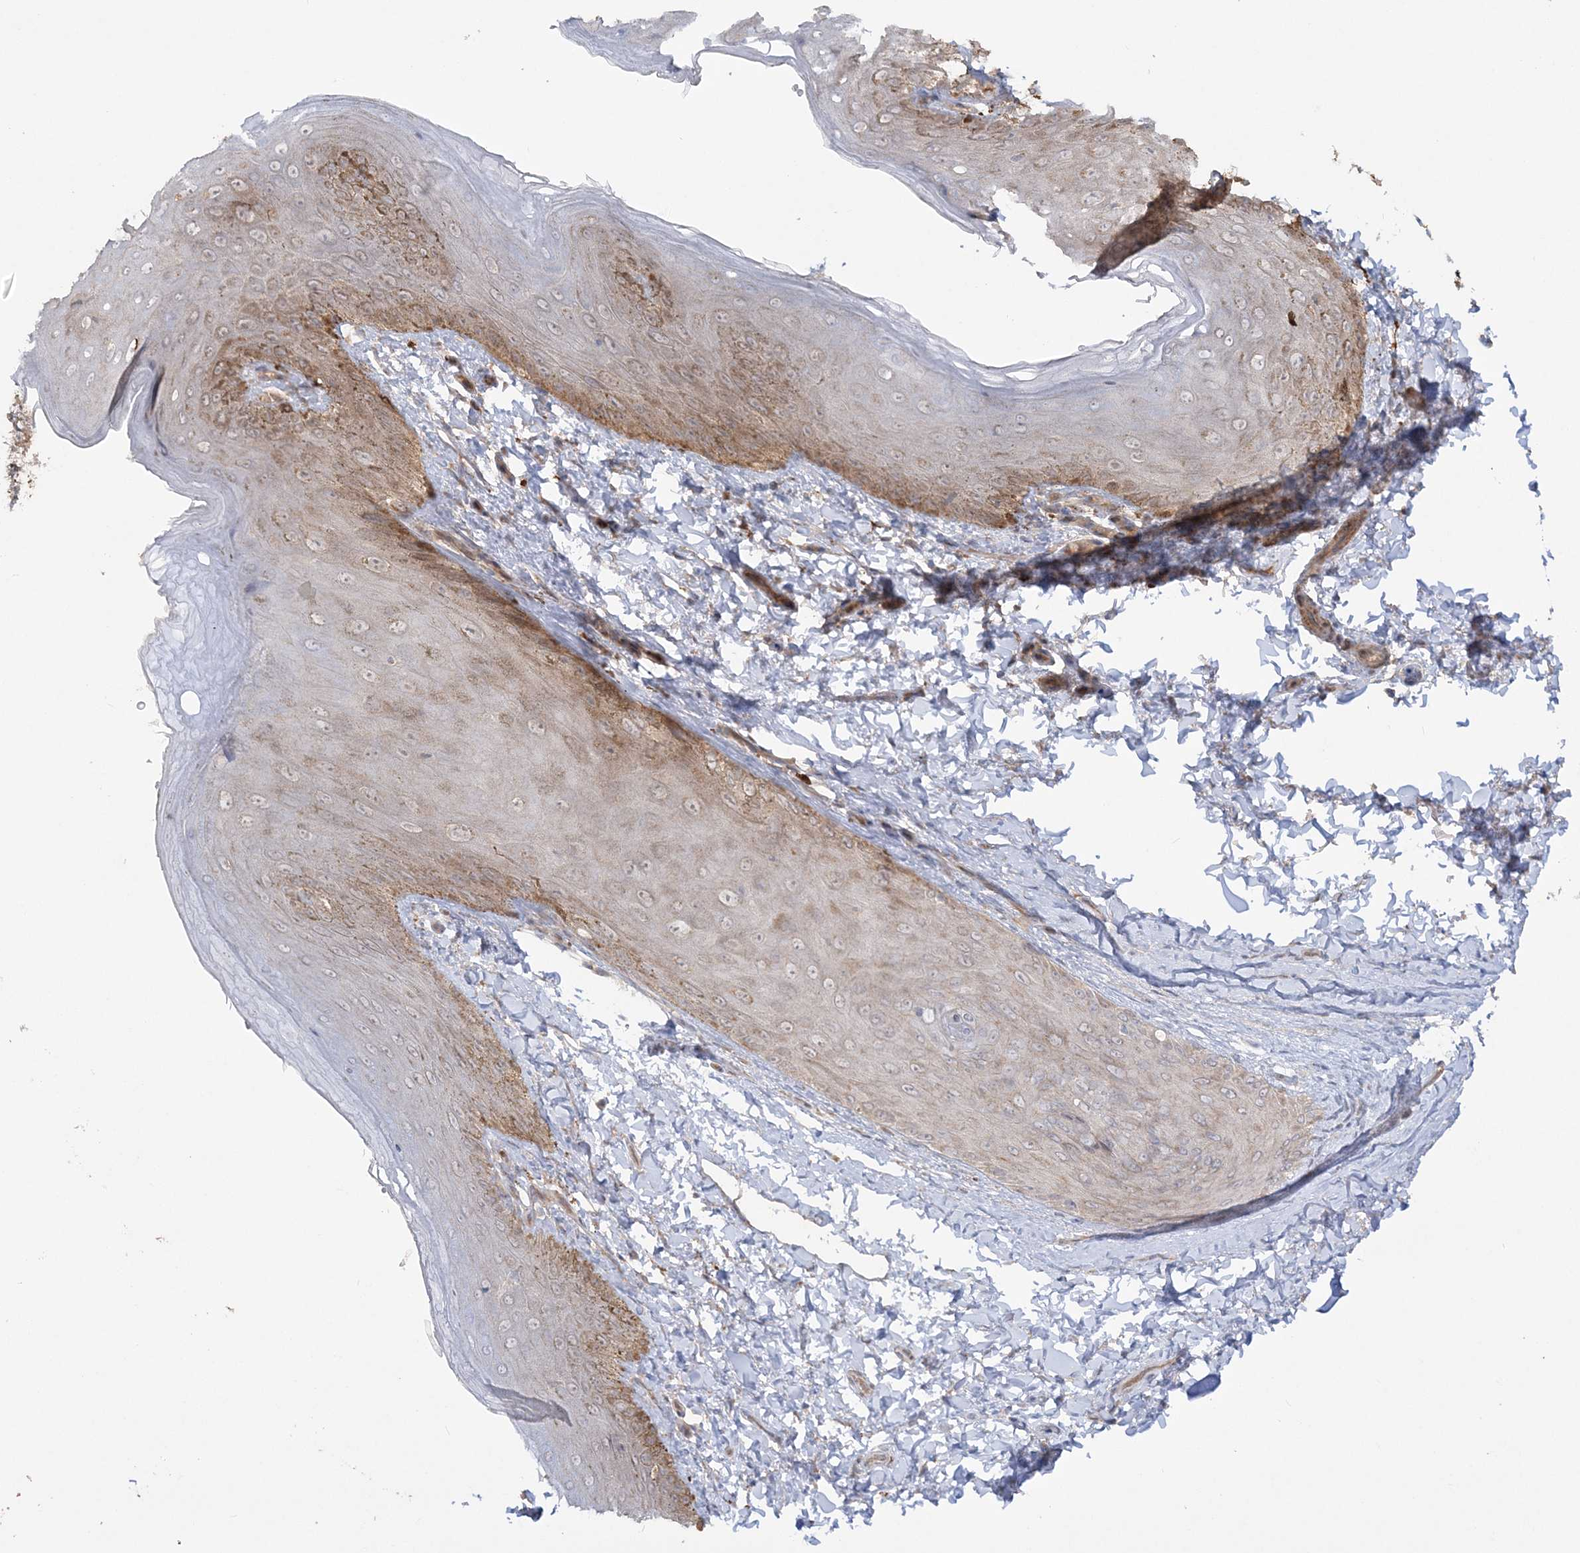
{"staining": {"intensity": "moderate", "quantity": "25%-75%", "location": "cytoplasmic/membranous"}, "tissue": "skin", "cell_type": "Epidermal cells", "image_type": "normal", "snomed": [{"axis": "morphology", "description": "Normal tissue, NOS"}, {"axis": "topography", "description": "Anal"}], "caption": "This image shows immunohistochemistry (IHC) staining of normal skin, with medium moderate cytoplasmic/membranous staining in about 25%-75% of epidermal cells.", "gene": "MOCS2", "patient": {"sex": "male", "age": 44}}